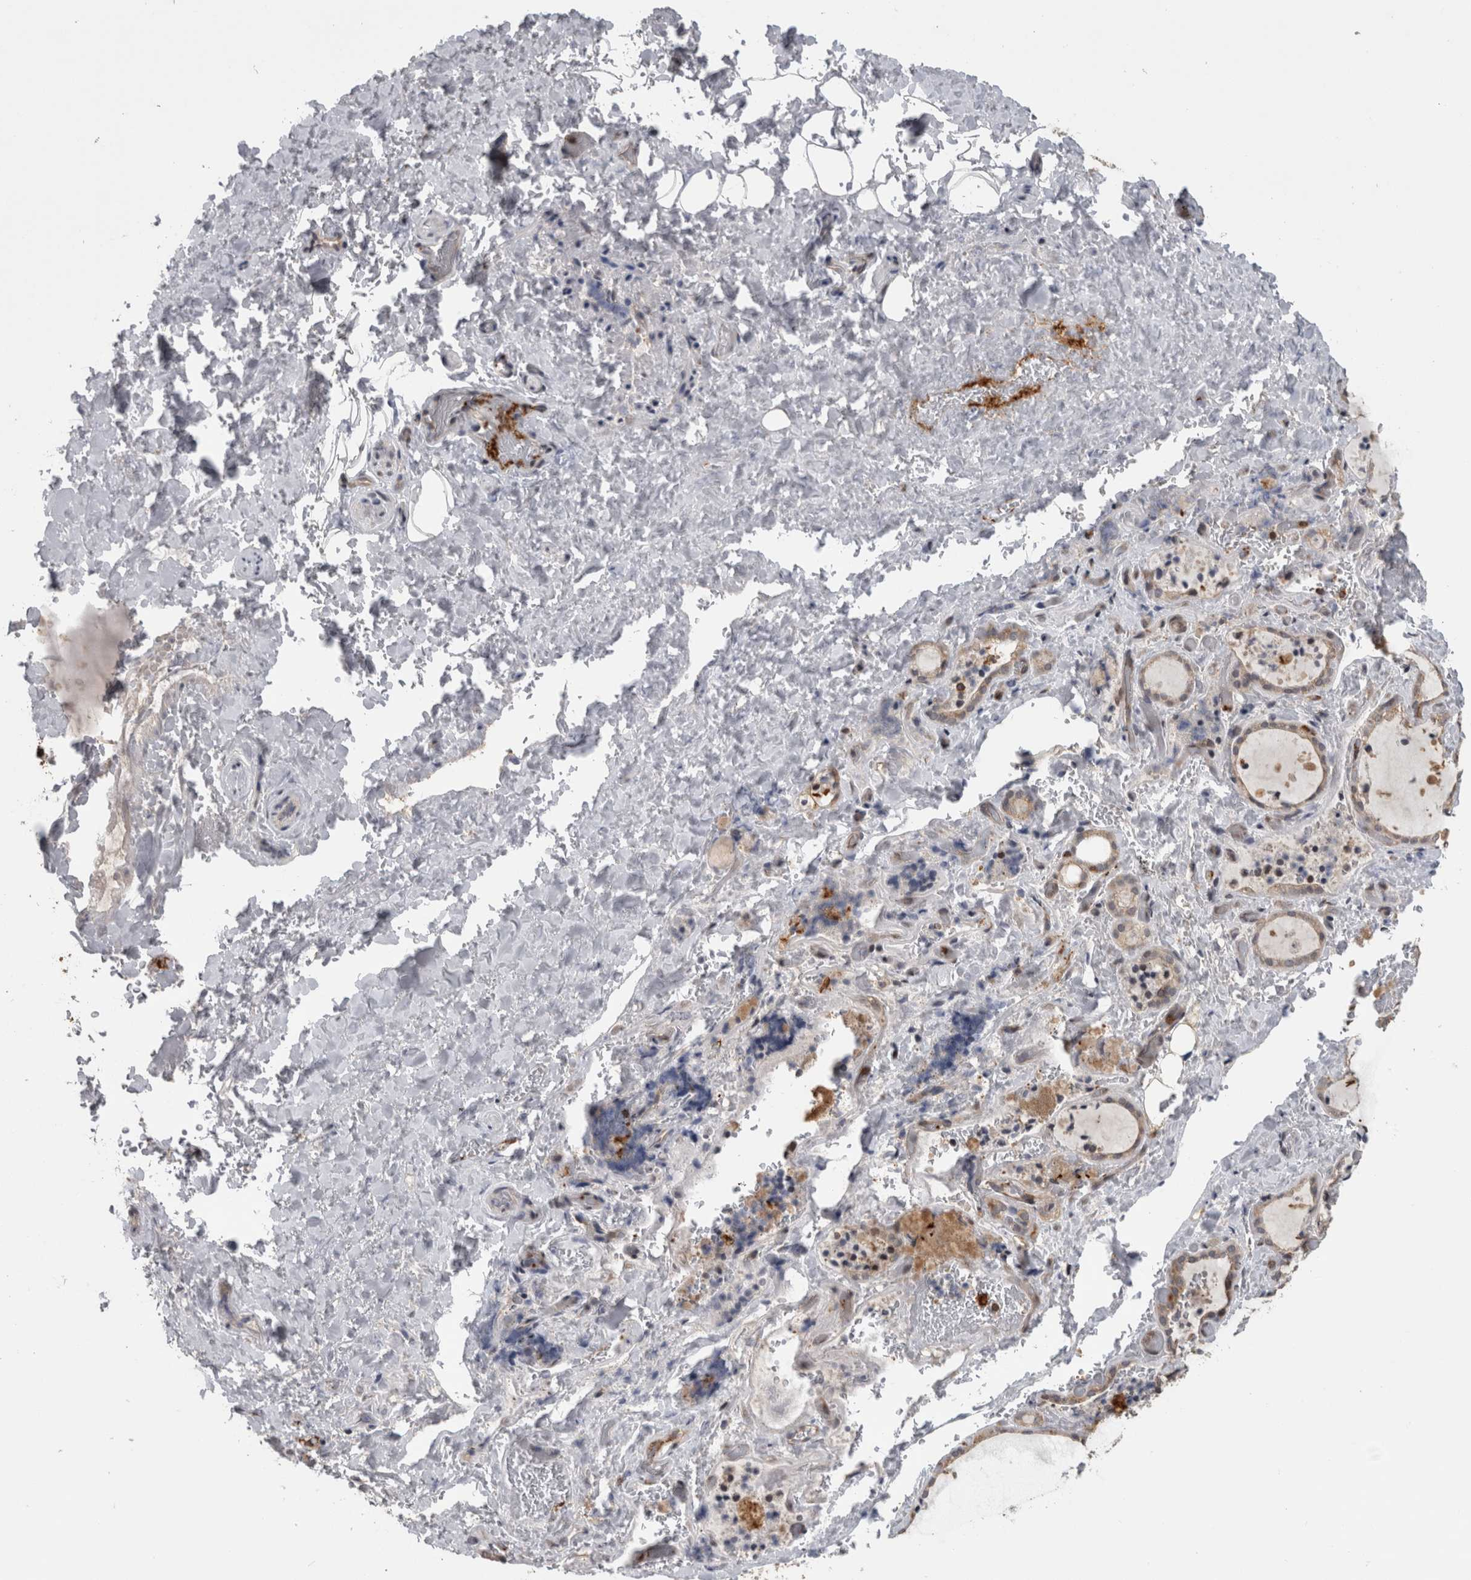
{"staining": {"intensity": "weak", "quantity": "25%-75%", "location": "cytoplasmic/membranous"}, "tissue": "thyroid gland", "cell_type": "Glandular cells", "image_type": "normal", "snomed": [{"axis": "morphology", "description": "Normal tissue, NOS"}, {"axis": "topography", "description": "Thyroid gland"}], "caption": "A brown stain shows weak cytoplasmic/membranous expression of a protein in glandular cells of normal human thyroid gland. (DAB (3,3'-diaminobenzidine) IHC with brightfield microscopy, high magnification).", "gene": "ATXN2", "patient": {"sex": "female", "age": 44}}